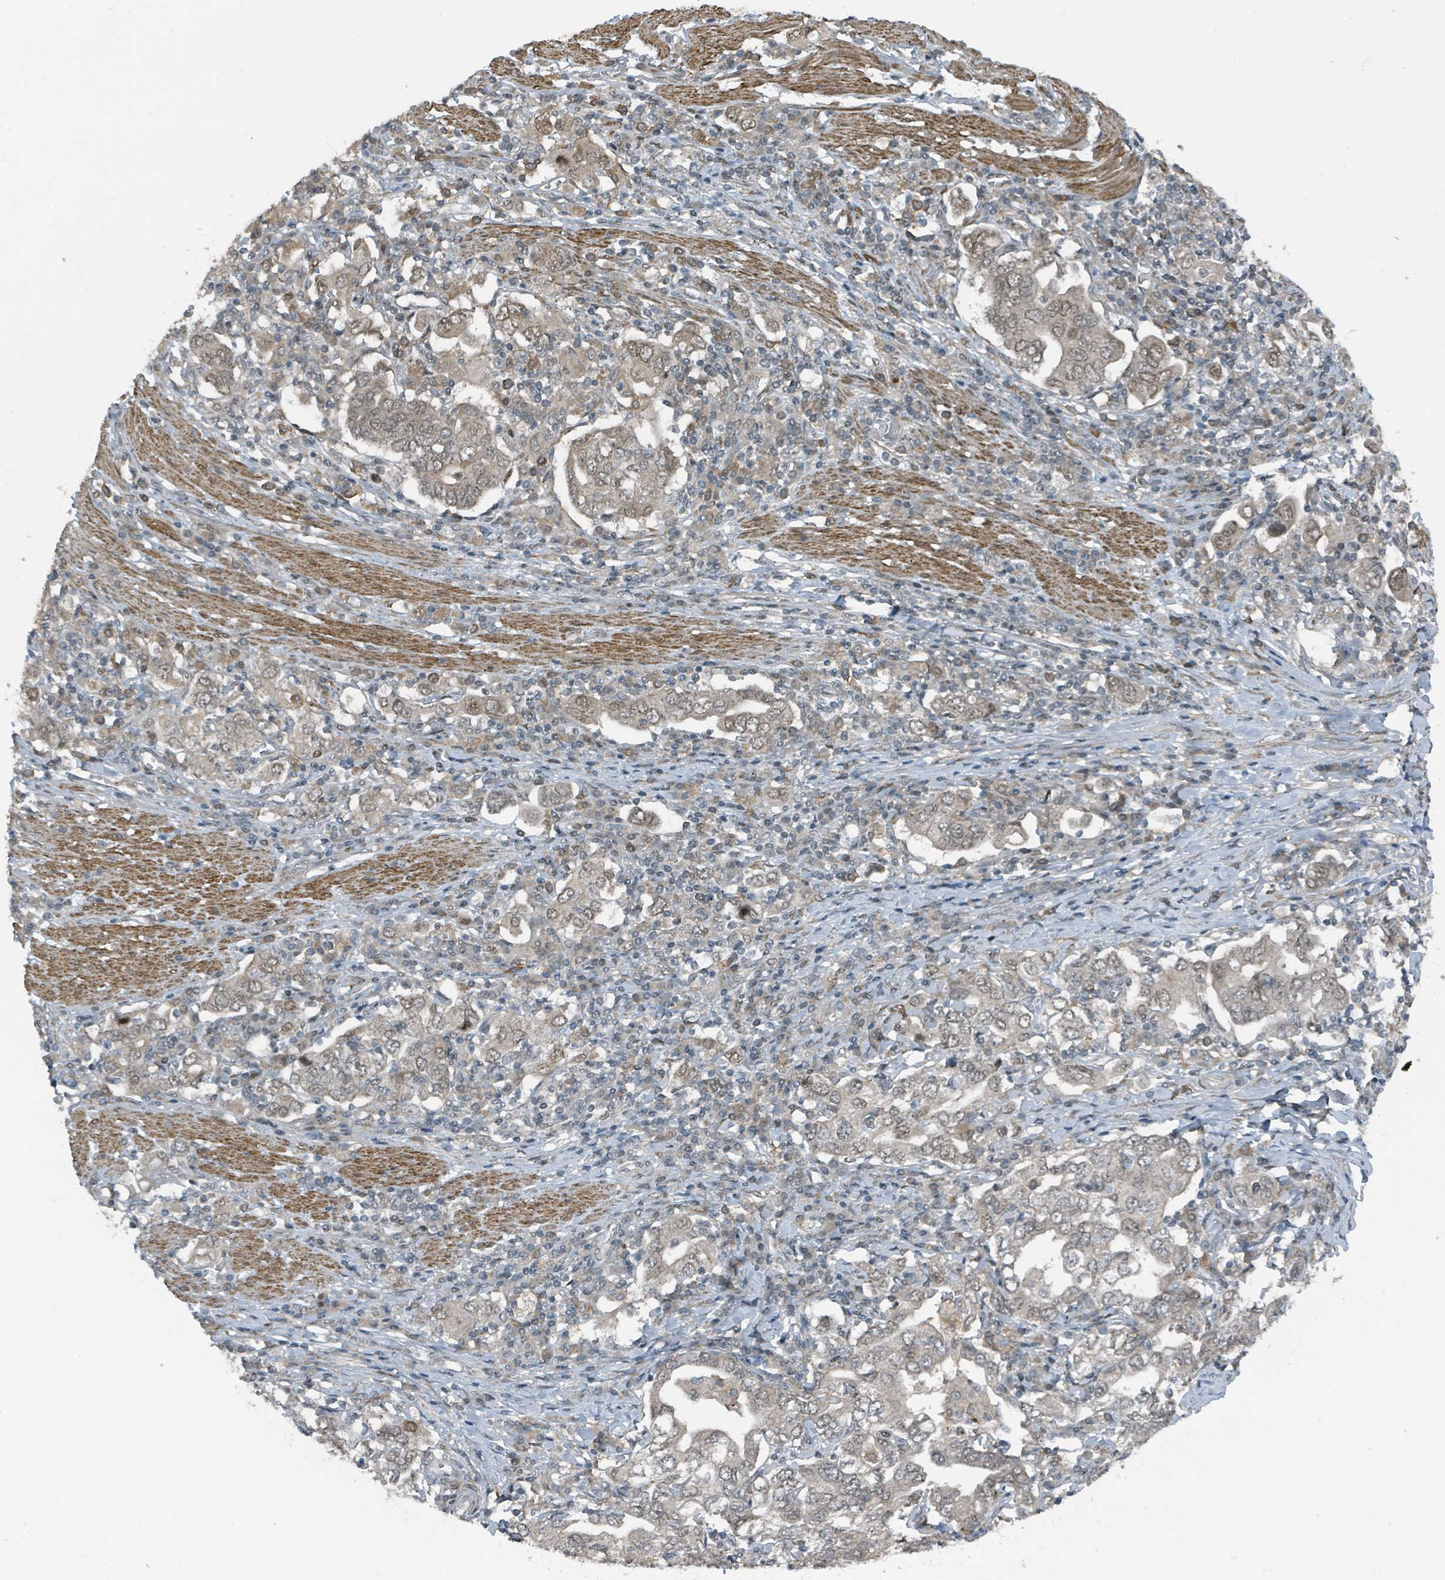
{"staining": {"intensity": "negative", "quantity": "none", "location": "none"}, "tissue": "stomach cancer", "cell_type": "Tumor cells", "image_type": "cancer", "snomed": [{"axis": "morphology", "description": "Adenocarcinoma, NOS"}, {"axis": "topography", "description": "Stomach, upper"}, {"axis": "topography", "description": "Stomach"}], "caption": "IHC photomicrograph of neoplastic tissue: human stomach cancer stained with DAB (3,3'-diaminobenzidine) demonstrates no significant protein positivity in tumor cells.", "gene": "PHIP", "patient": {"sex": "male", "age": 62}}